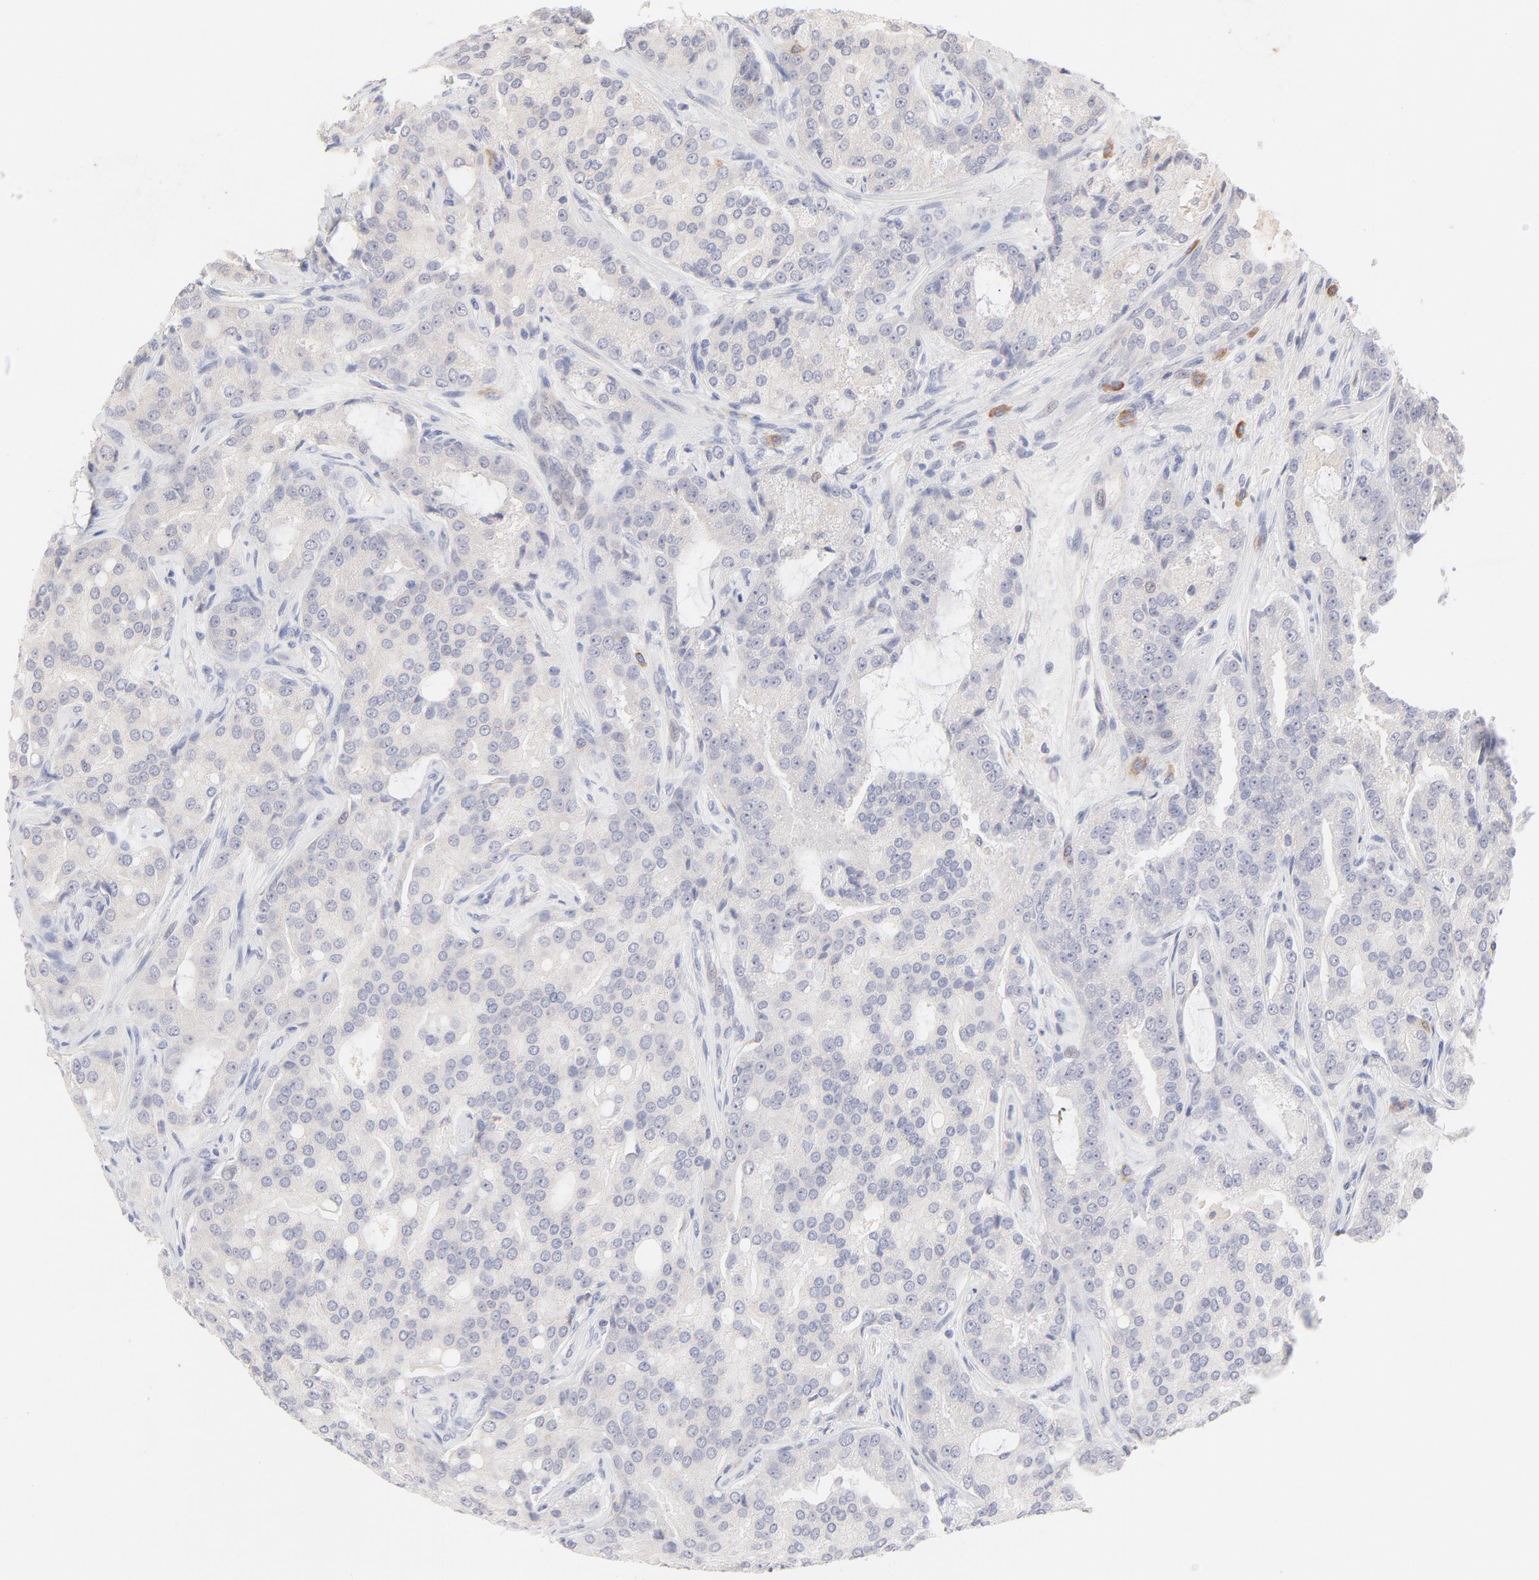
{"staining": {"intensity": "negative", "quantity": "none", "location": "none"}, "tissue": "prostate cancer", "cell_type": "Tumor cells", "image_type": "cancer", "snomed": [{"axis": "morphology", "description": "Adenocarcinoma, High grade"}, {"axis": "topography", "description": "Prostate"}], "caption": "IHC histopathology image of prostate cancer stained for a protein (brown), which displays no positivity in tumor cells. (Brightfield microscopy of DAB immunohistochemistry (IHC) at high magnification).", "gene": "ELF3", "patient": {"sex": "male", "age": 72}}